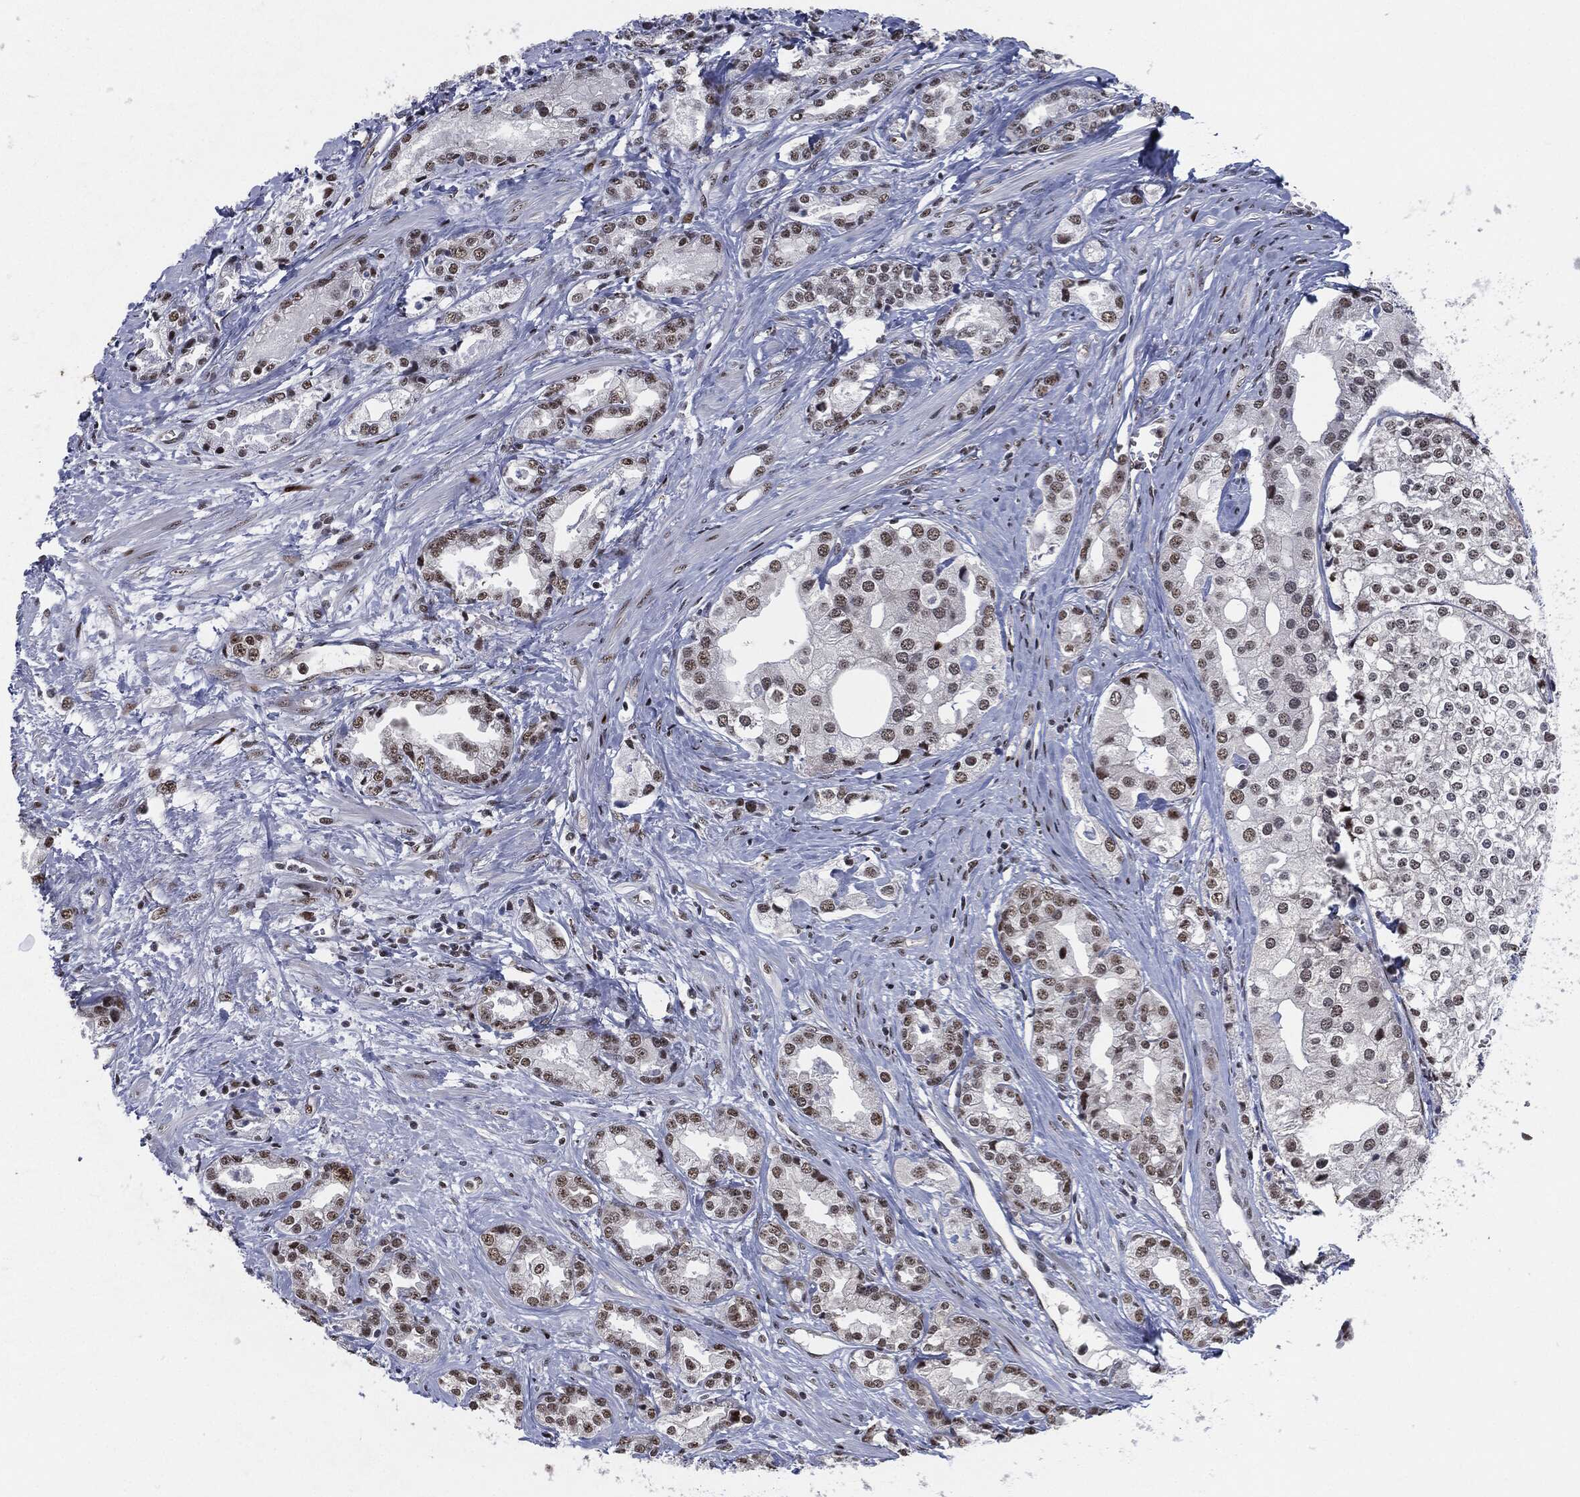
{"staining": {"intensity": "moderate", "quantity": "<25%", "location": "nuclear"}, "tissue": "prostate cancer", "cell_type": "Tumor cells", "image_type": "cancer", "snomed": [{"axis": "morphology", "description": "Adenocarcinoma, NOS"}, {"axis": "topography", "description": "Prostate and seminal vesicle, NOS"}, {"axis": "topography", "description": "Prostate"}], "caption": "IHC image of prostate cancer (adenocarcinoma) stained for a protein (brown), which reveals low levels of moderate nuclear expression in about <25% of tumor cells.", "gene": "AKT2", "patient": {"sex": "male", "age": 62}}